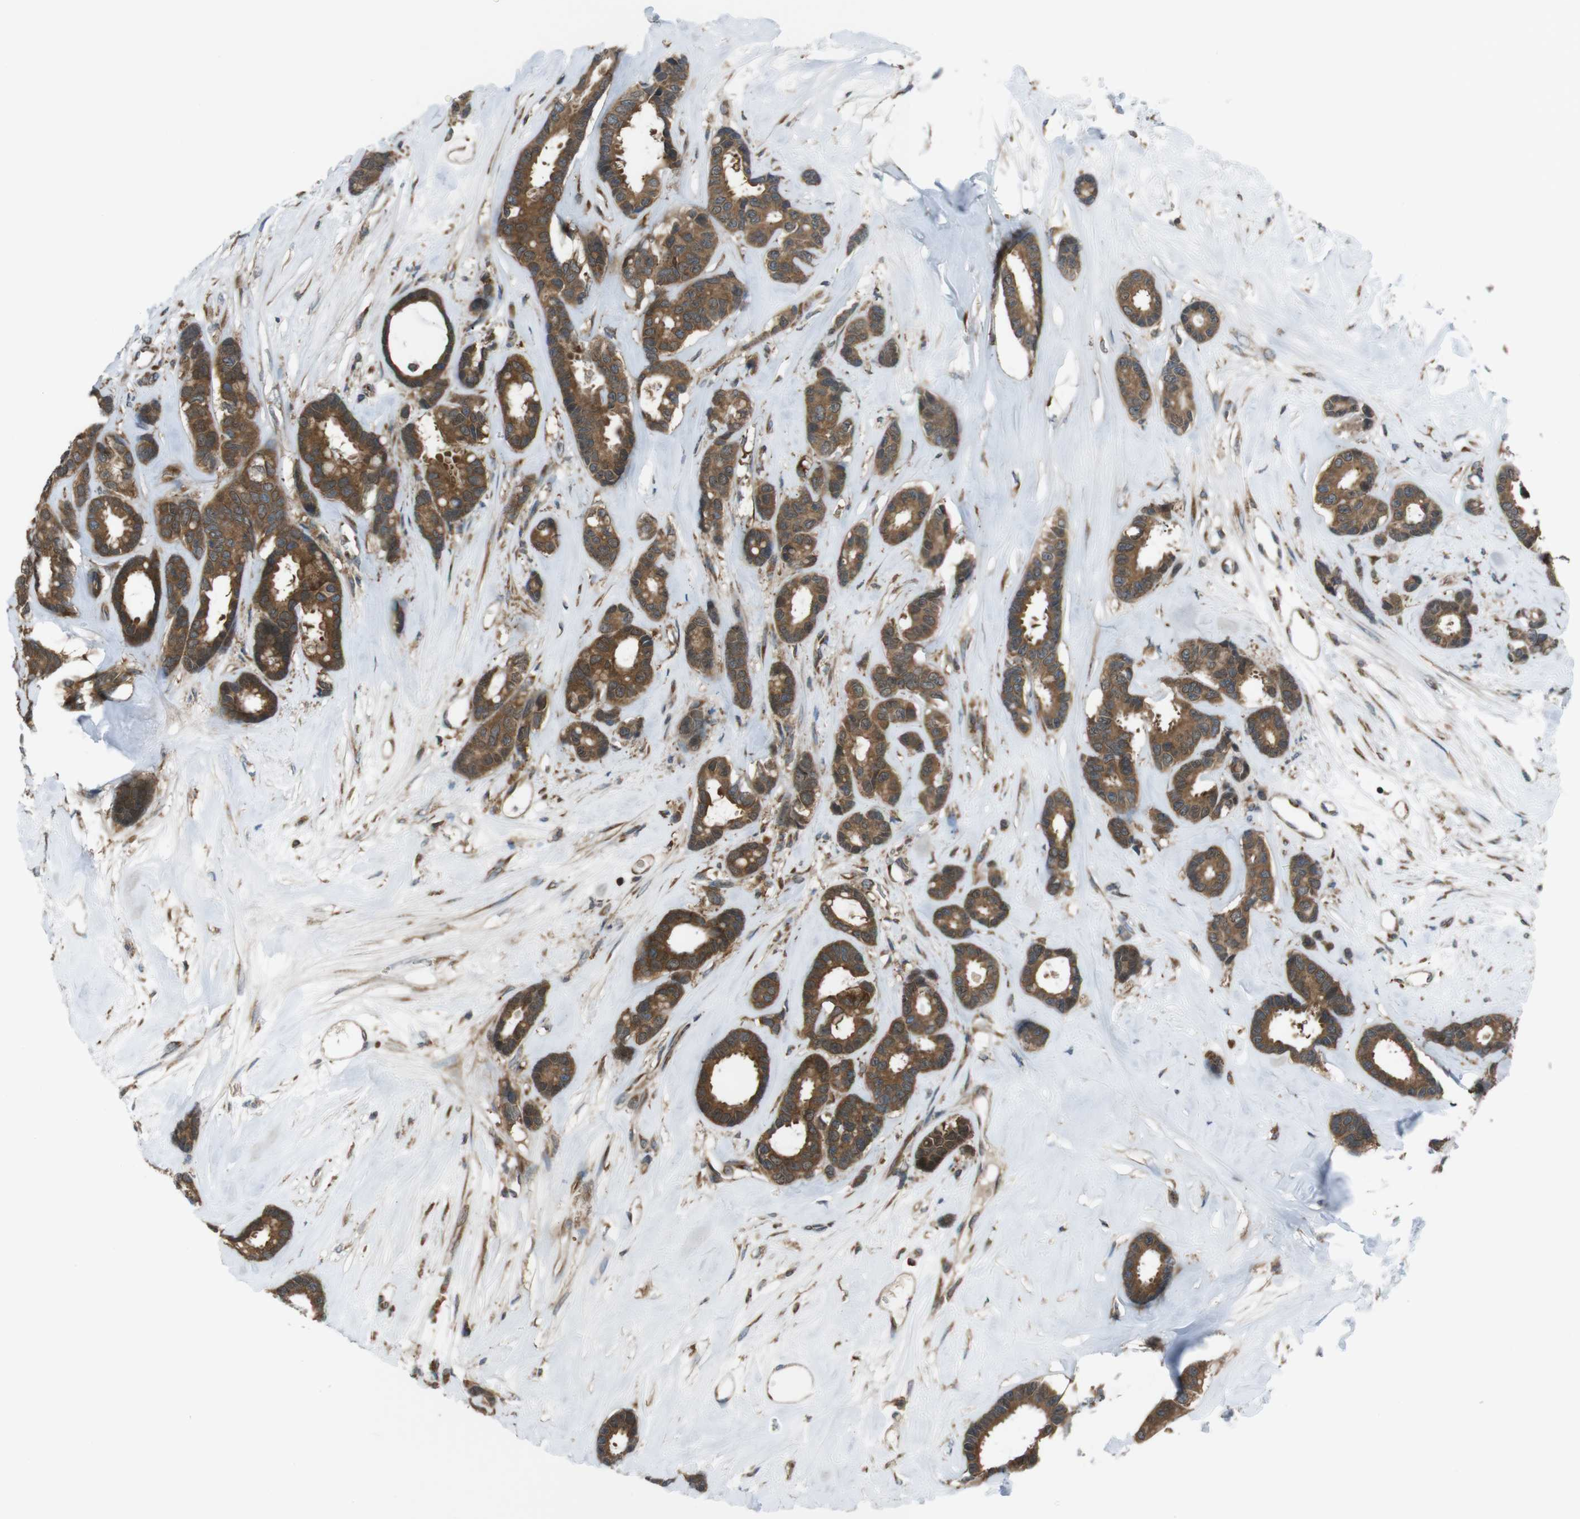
{"staining": {"intensity": "moderate", "quantity": ">75%", "location": "cytoplasmic/membranous"}, "tissue": "breast cancer", "cell_type": "Tumor cells", "image_type": "cancer", "snomed": [{"axis": "morphology", "description": "Duct carcinoma"}, {"axis": "topography", "description": "Breast"}], "caption": "The immunohistochemical stain shows moderate cytoplasmic/membranous expression in tumor cells of breast cancer tissue.", "gene": "SSR3", "patient": {"sex": "female", "age": 87}}